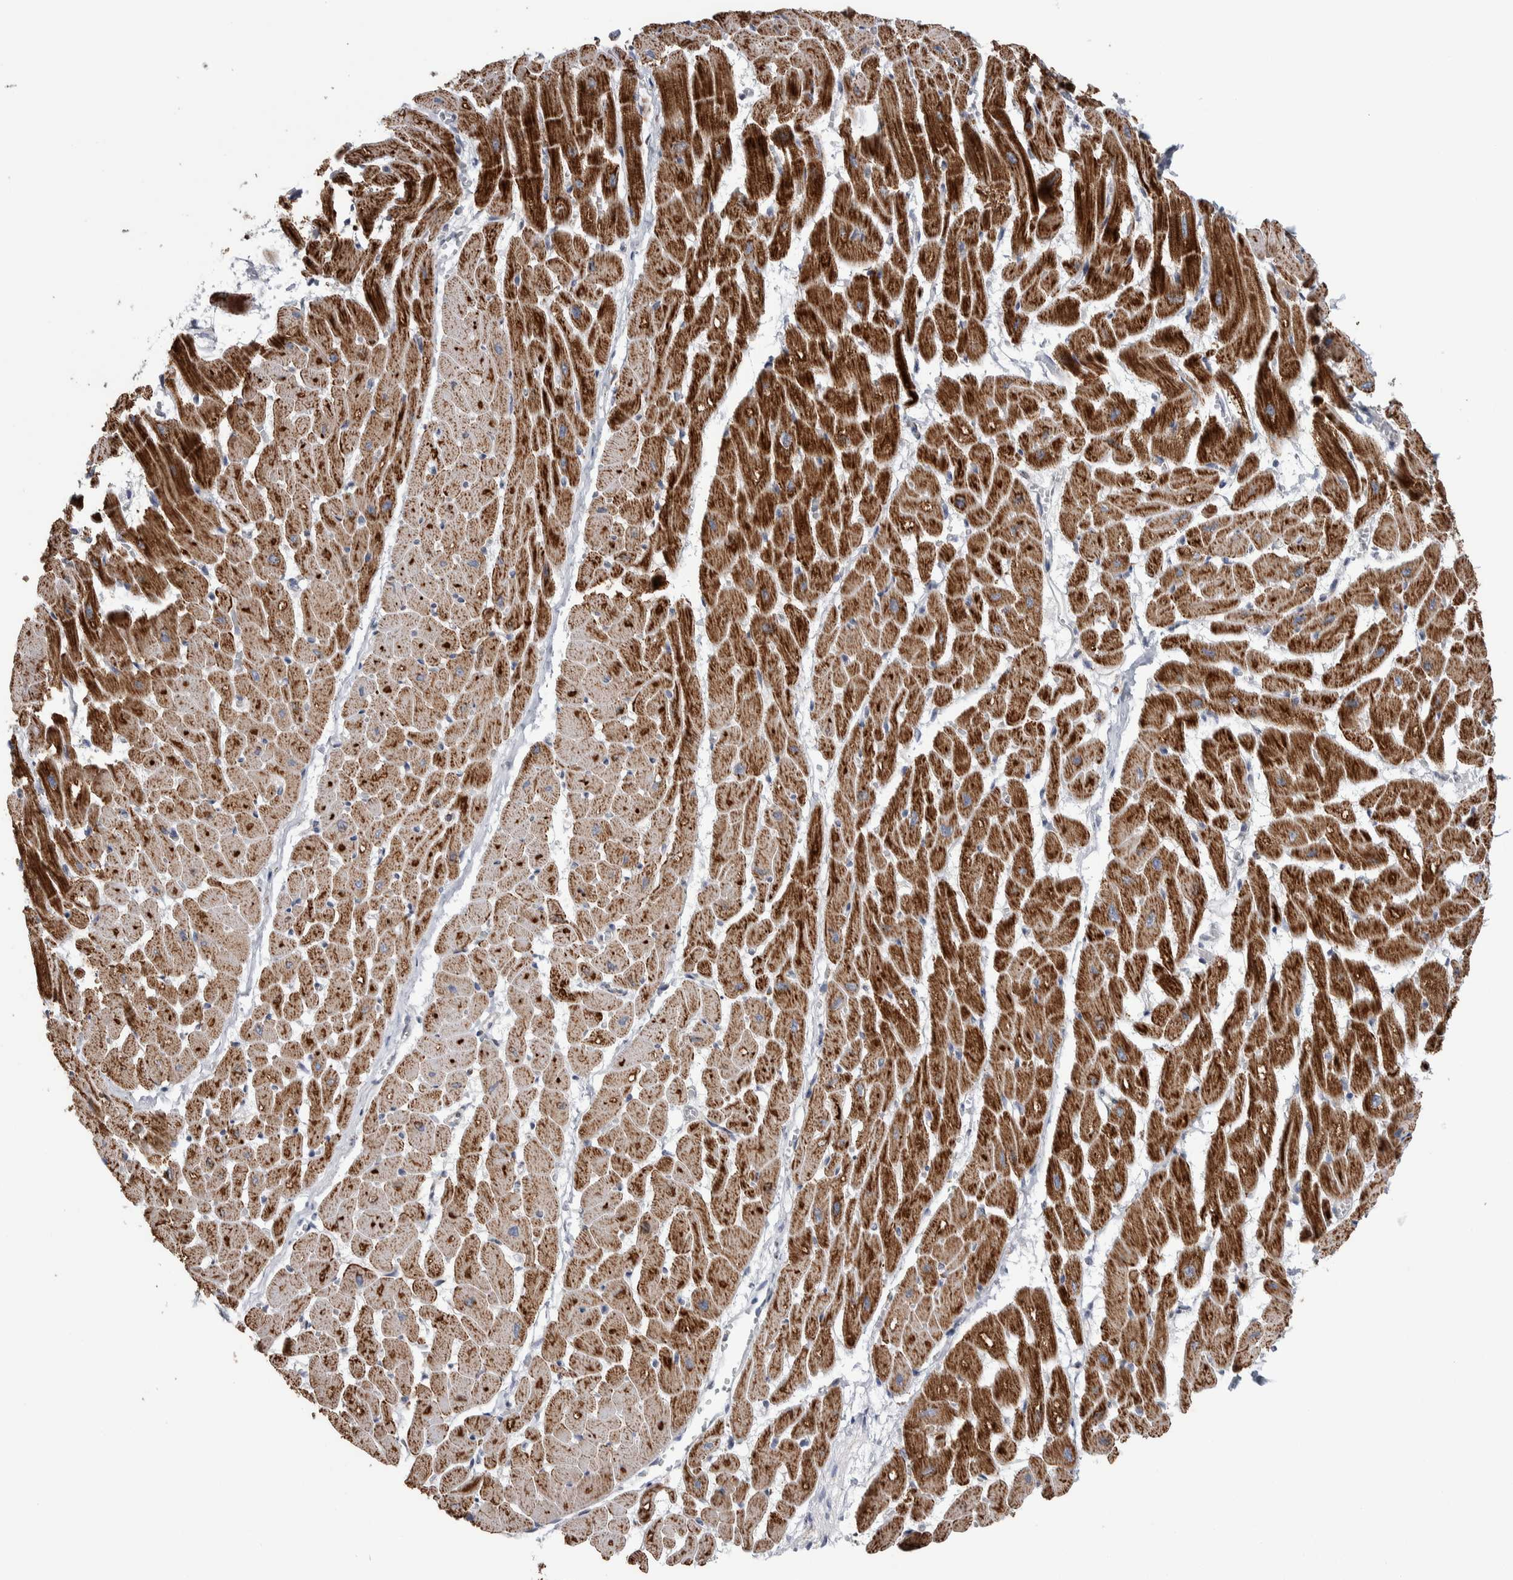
{"staining": {"intensity": "strong", "quantity": ">75%", "location": "cytoplasmic/membranous"}, "tissue": "heart muscle", "cell_type": "Cardiomyocytes", "image_type": "normal", "snomed": [{"axis": "morphology", "description": "Normal tissue, NOS"}, {"axis": "topography", "description": "Heart"}], "caption": "This photomicrograph displays immunohistochemistry staining of unremarkable heart muscle, with high strong cytoplasmic/membranous positivity in approximately >75% of cardiomyocytes.", "gene": "ETFA", "patient": {"sex": "male", "age": 45}}